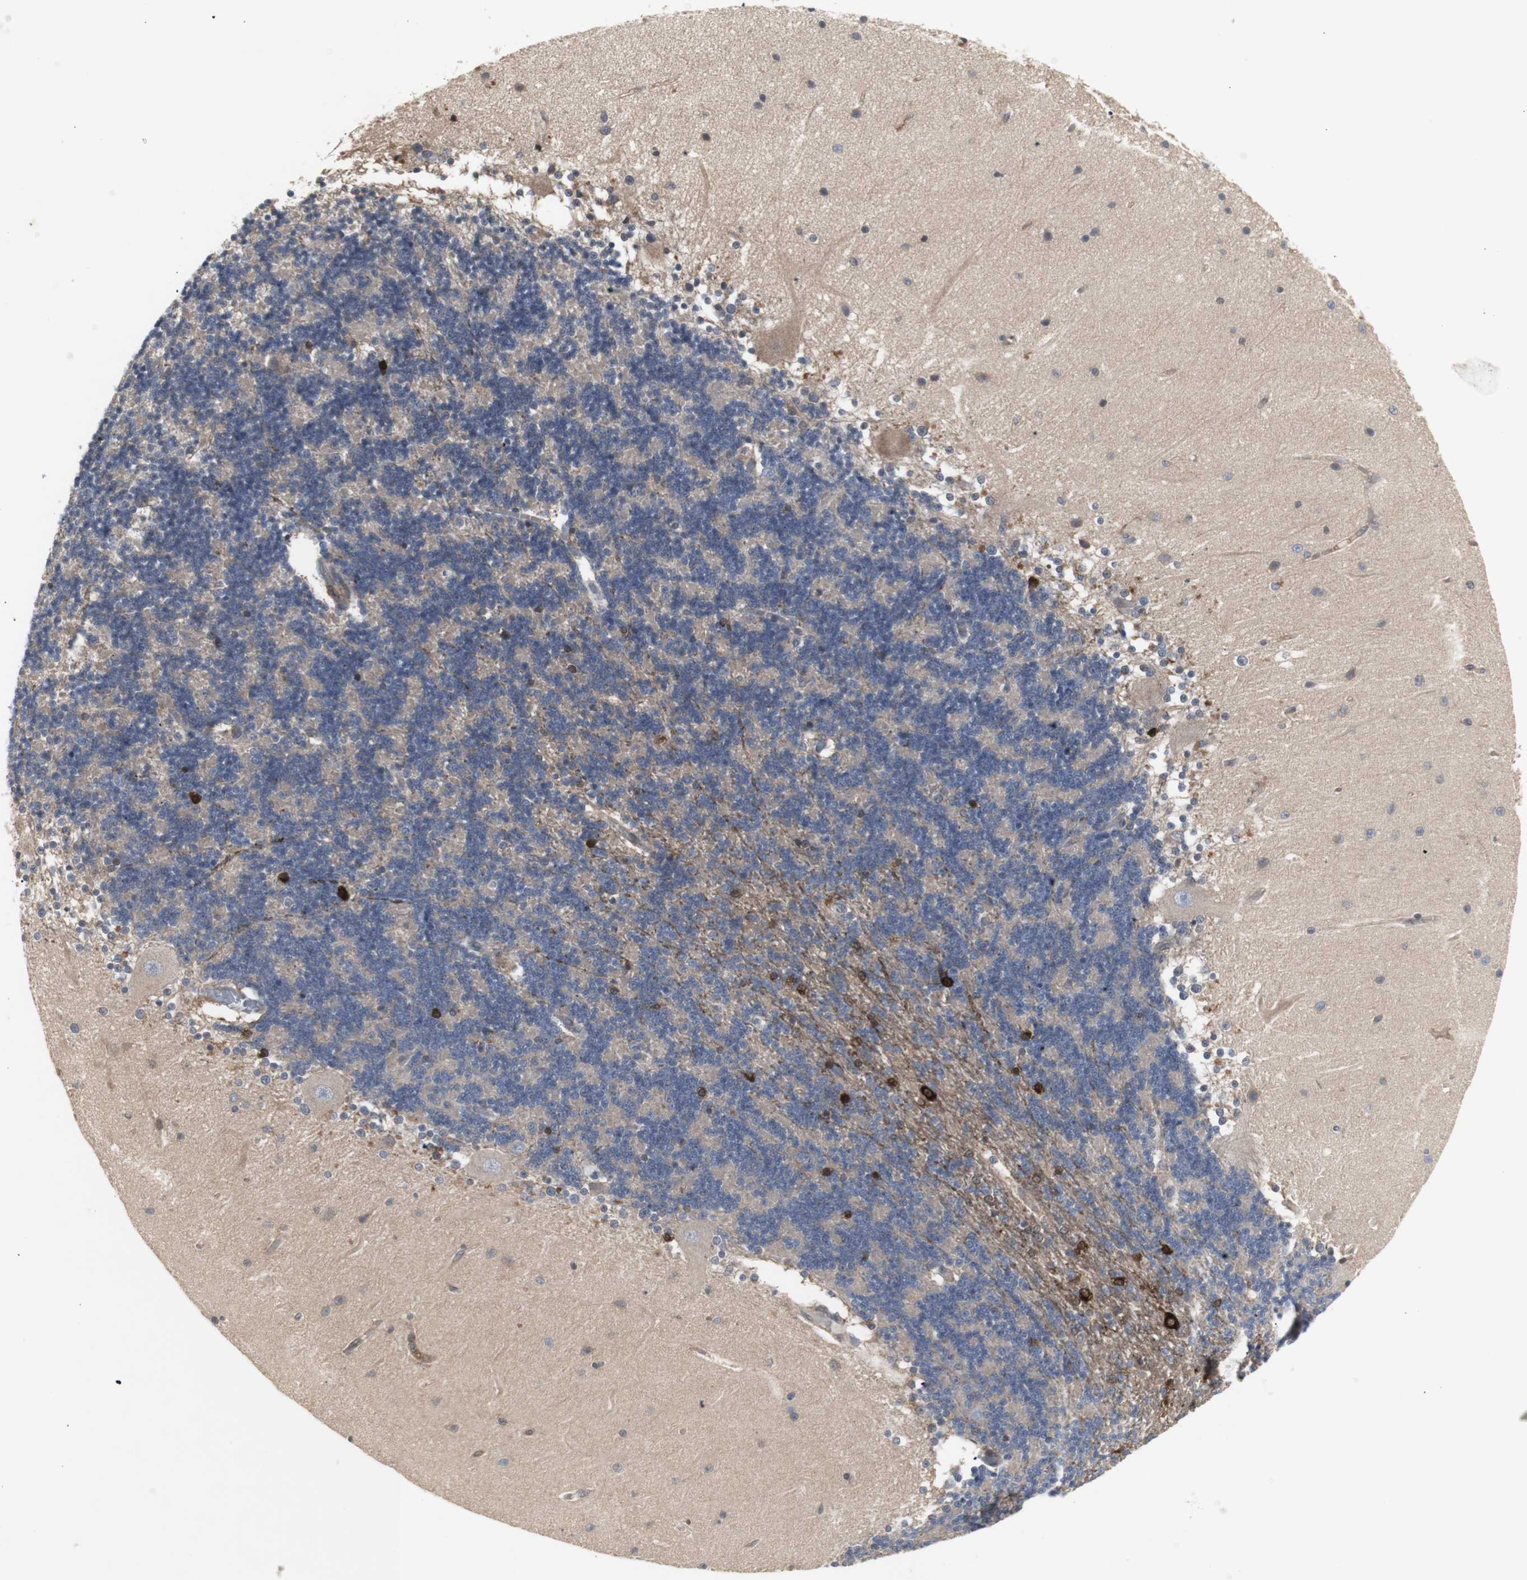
{"staining": {"intensity": "negative", "quantity": "none", "location": "none"}, "tissue": "cerebellum", "cell_type": "Cells in granular layer", "image_type": "normal", "snomed": [{"axis": "morphology", "description": "Normal tissue, NOS"}, {"axis": "topography", "description": "Cerebellum"}], "caption": "IHC photomicrograph of unremarkable cerebellum: cerebellum stained with DAB (3,3'-diaminobenzidine) shows no significant protein staining in cells in granular layer.", "gene": "CHURC1", "patient": {"sex": "female", "age": 54}}